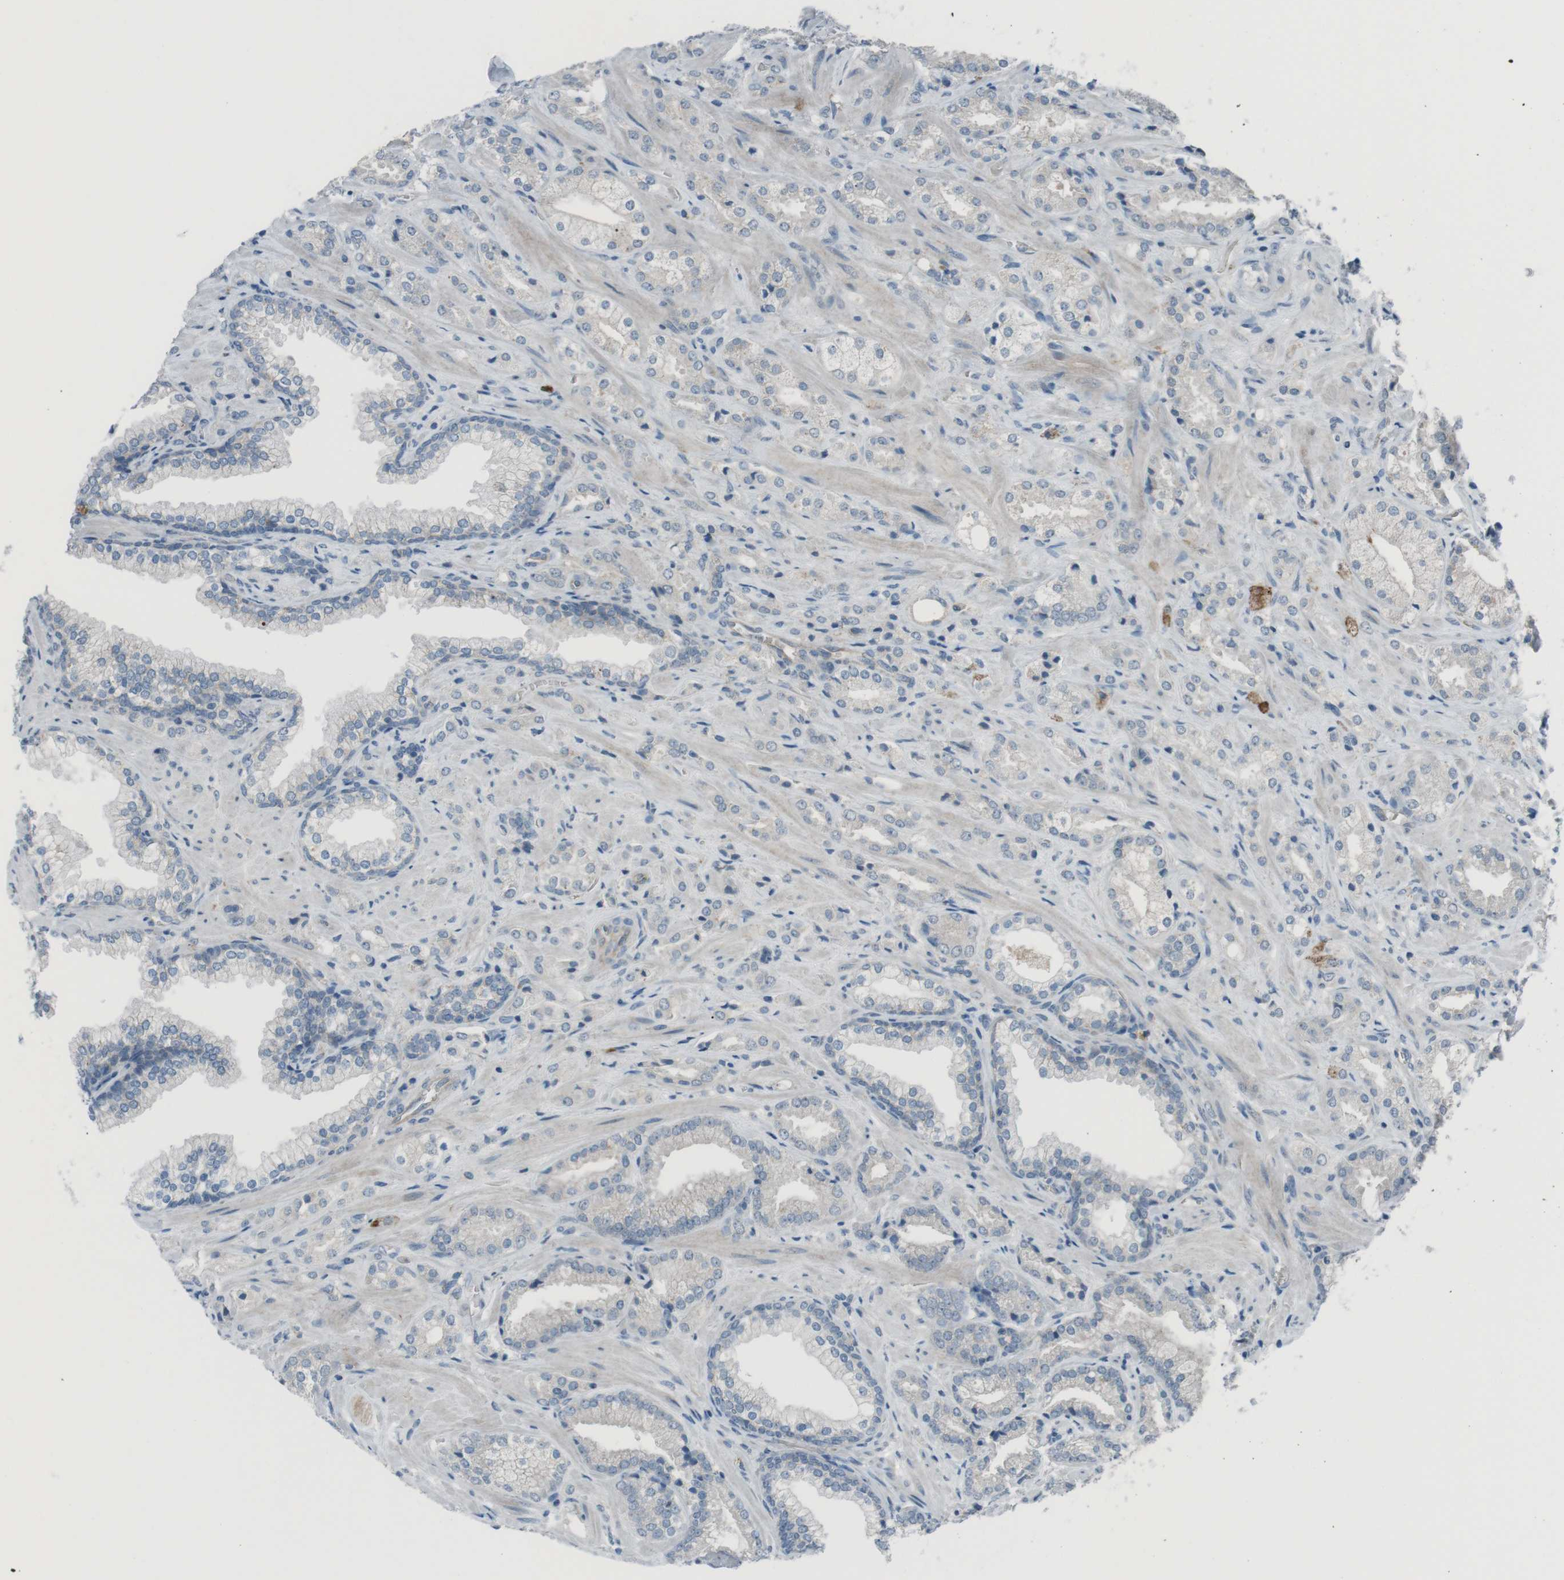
{"staining": {"intensity": "negative", "quantity": "none", "location": "none"}, "tissue": "prostate cancer", "cell_type": "Tumor cells", "image_type": "cancer", "snomed": [{"axis": "morphology", "description": "Adenocarcinoma, High grade"}, {"axis": "topography", "description": "Prostate"}], "caption": "An image of human prostate cancer is negative for staining in tumor cells. (DAB (3,3'-diaminobenzidine) immunohistochemistry with hematoxylin counter stain).", "gene": "SPTA1", "patient": {"sex": "male", "age": 64}}